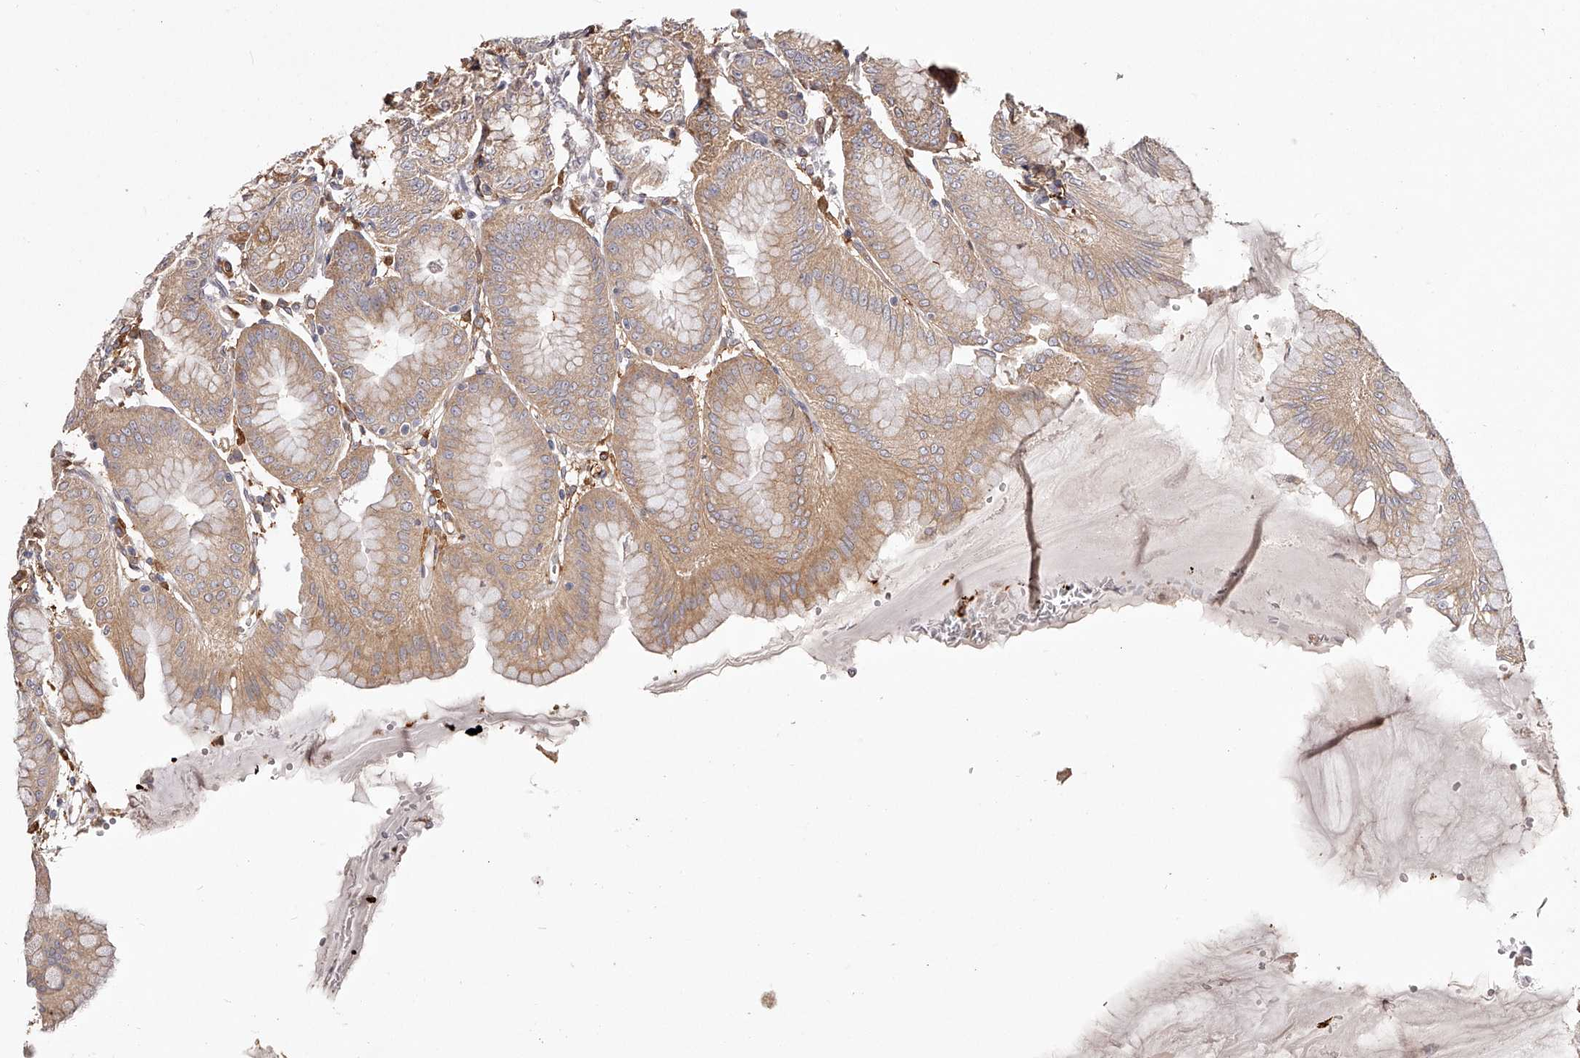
{"staining": {"intensity": "moderate", "quantity": ">75%", "location": "cytoplasmic/membranous"}, "tissue": "stomach", "cell_type": "Glandular cells", "image_type": "normal", "snomed": [{"axis": "morphology", "description": "Normal tissue, NOS"}, {"axis": "topography", "description": "Stomach, lower"}], "caption": "The immunohistochemical stain shows moderate cytoplasmic/membranous staining in glandular cells of normal stomach. Immunohistochemistry stains the protein in brown and the nuclei are stained blue.", "gene": "LAP3", "patient": {"sex": "male", "age": 71}}